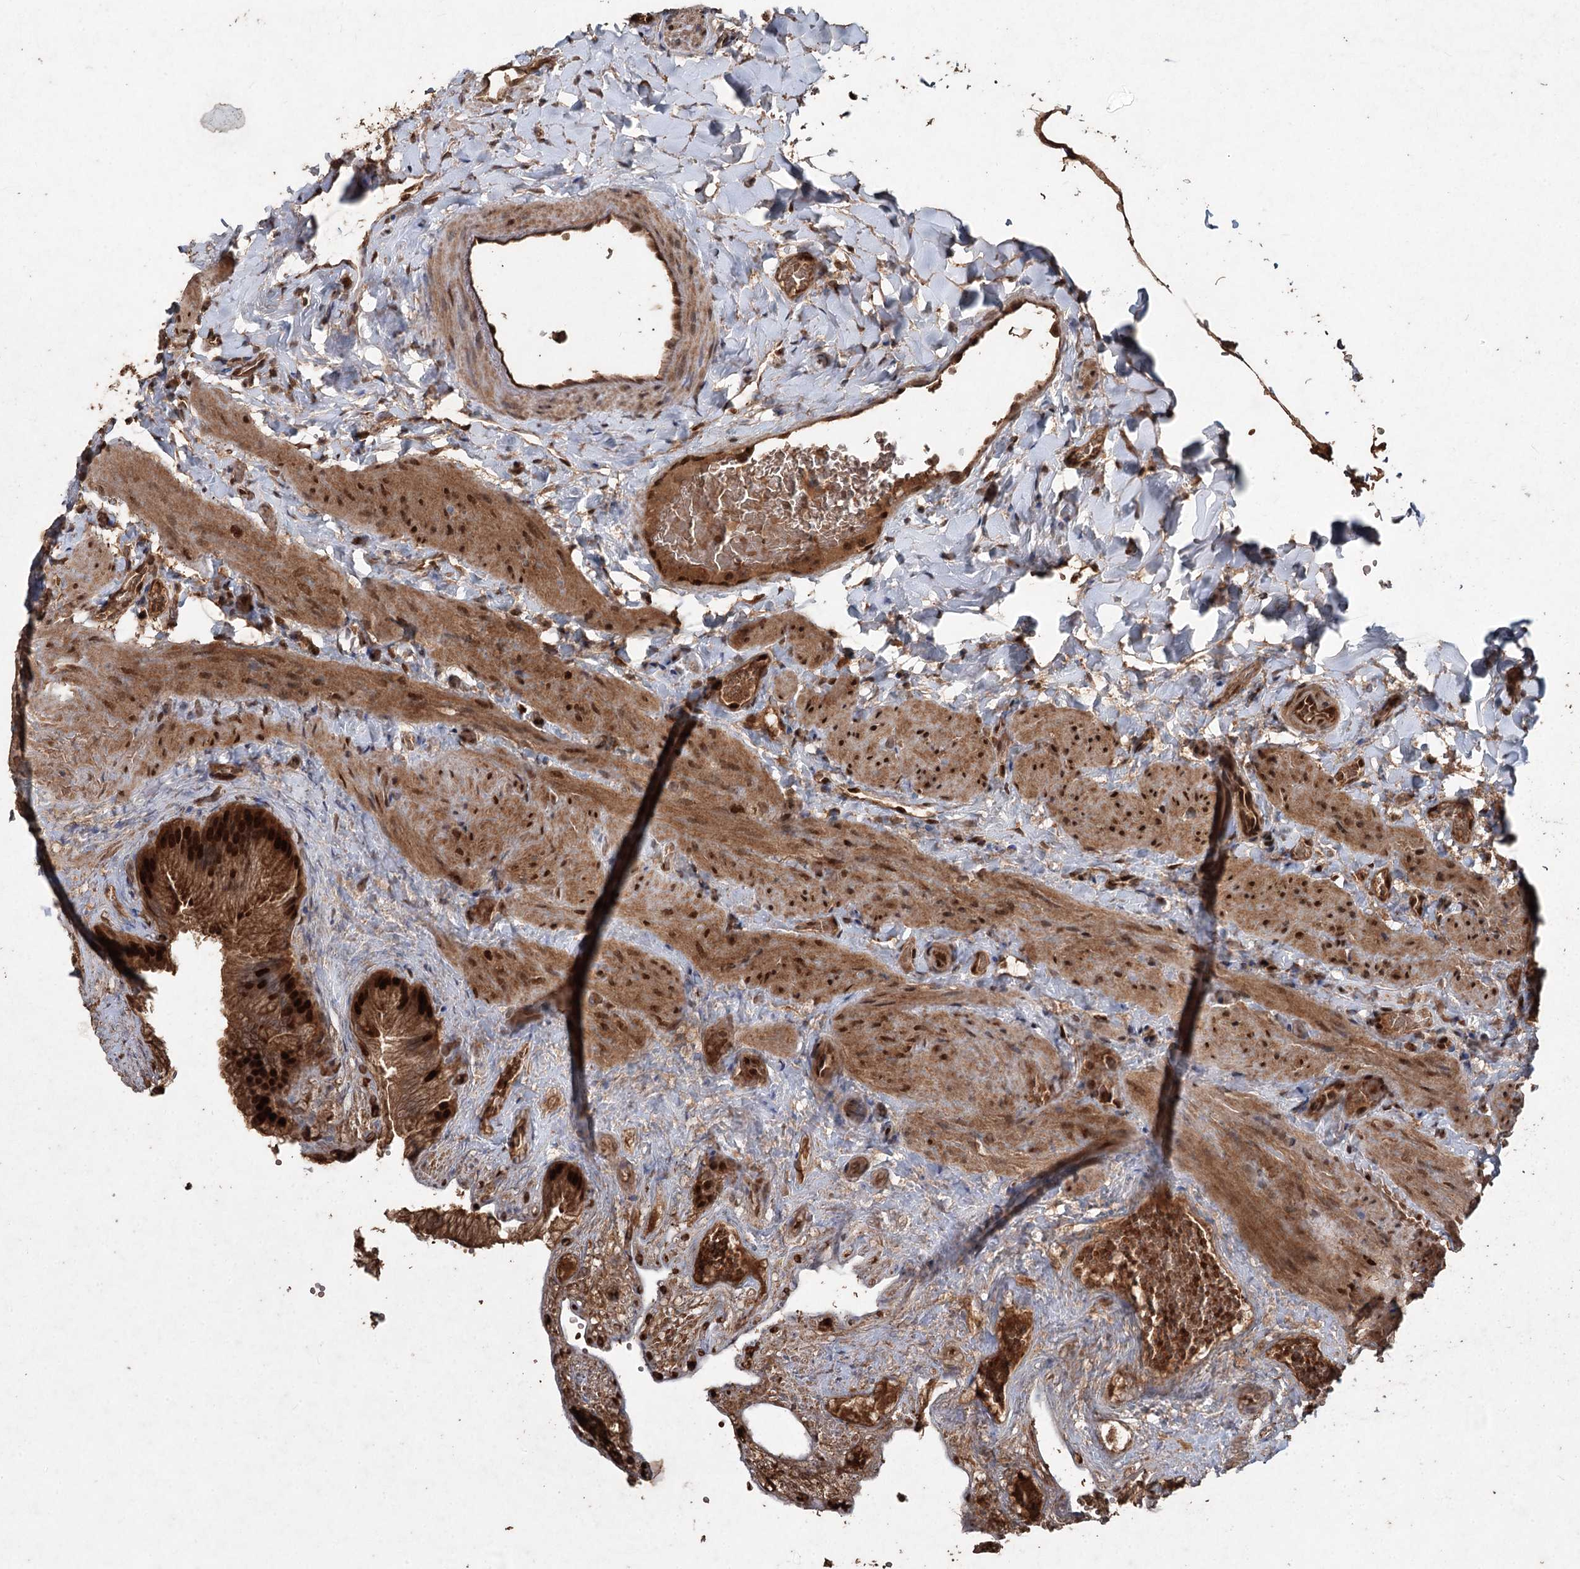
{"staining": {"intensity": "strong", "quantity": ">75%", "location": "cytoplasmic/membranous,nuclear"}, "tissue": "gallbladder", "cell_type": "Glandular cells", "image_type": "normal", "snomed": [{"axis": "morphology", "description": "Normal tissue, NOS"}, {"axis": "topography", "description": "Gallbladder"}], "caption": "A micrograph of gallbladder stained for a protein exhibits strong cytoplasmic/membranous,nuclear brown staining in glandular cells.", "gene": "FBXO7", "patient": {"sex": "female", "age": 30}}